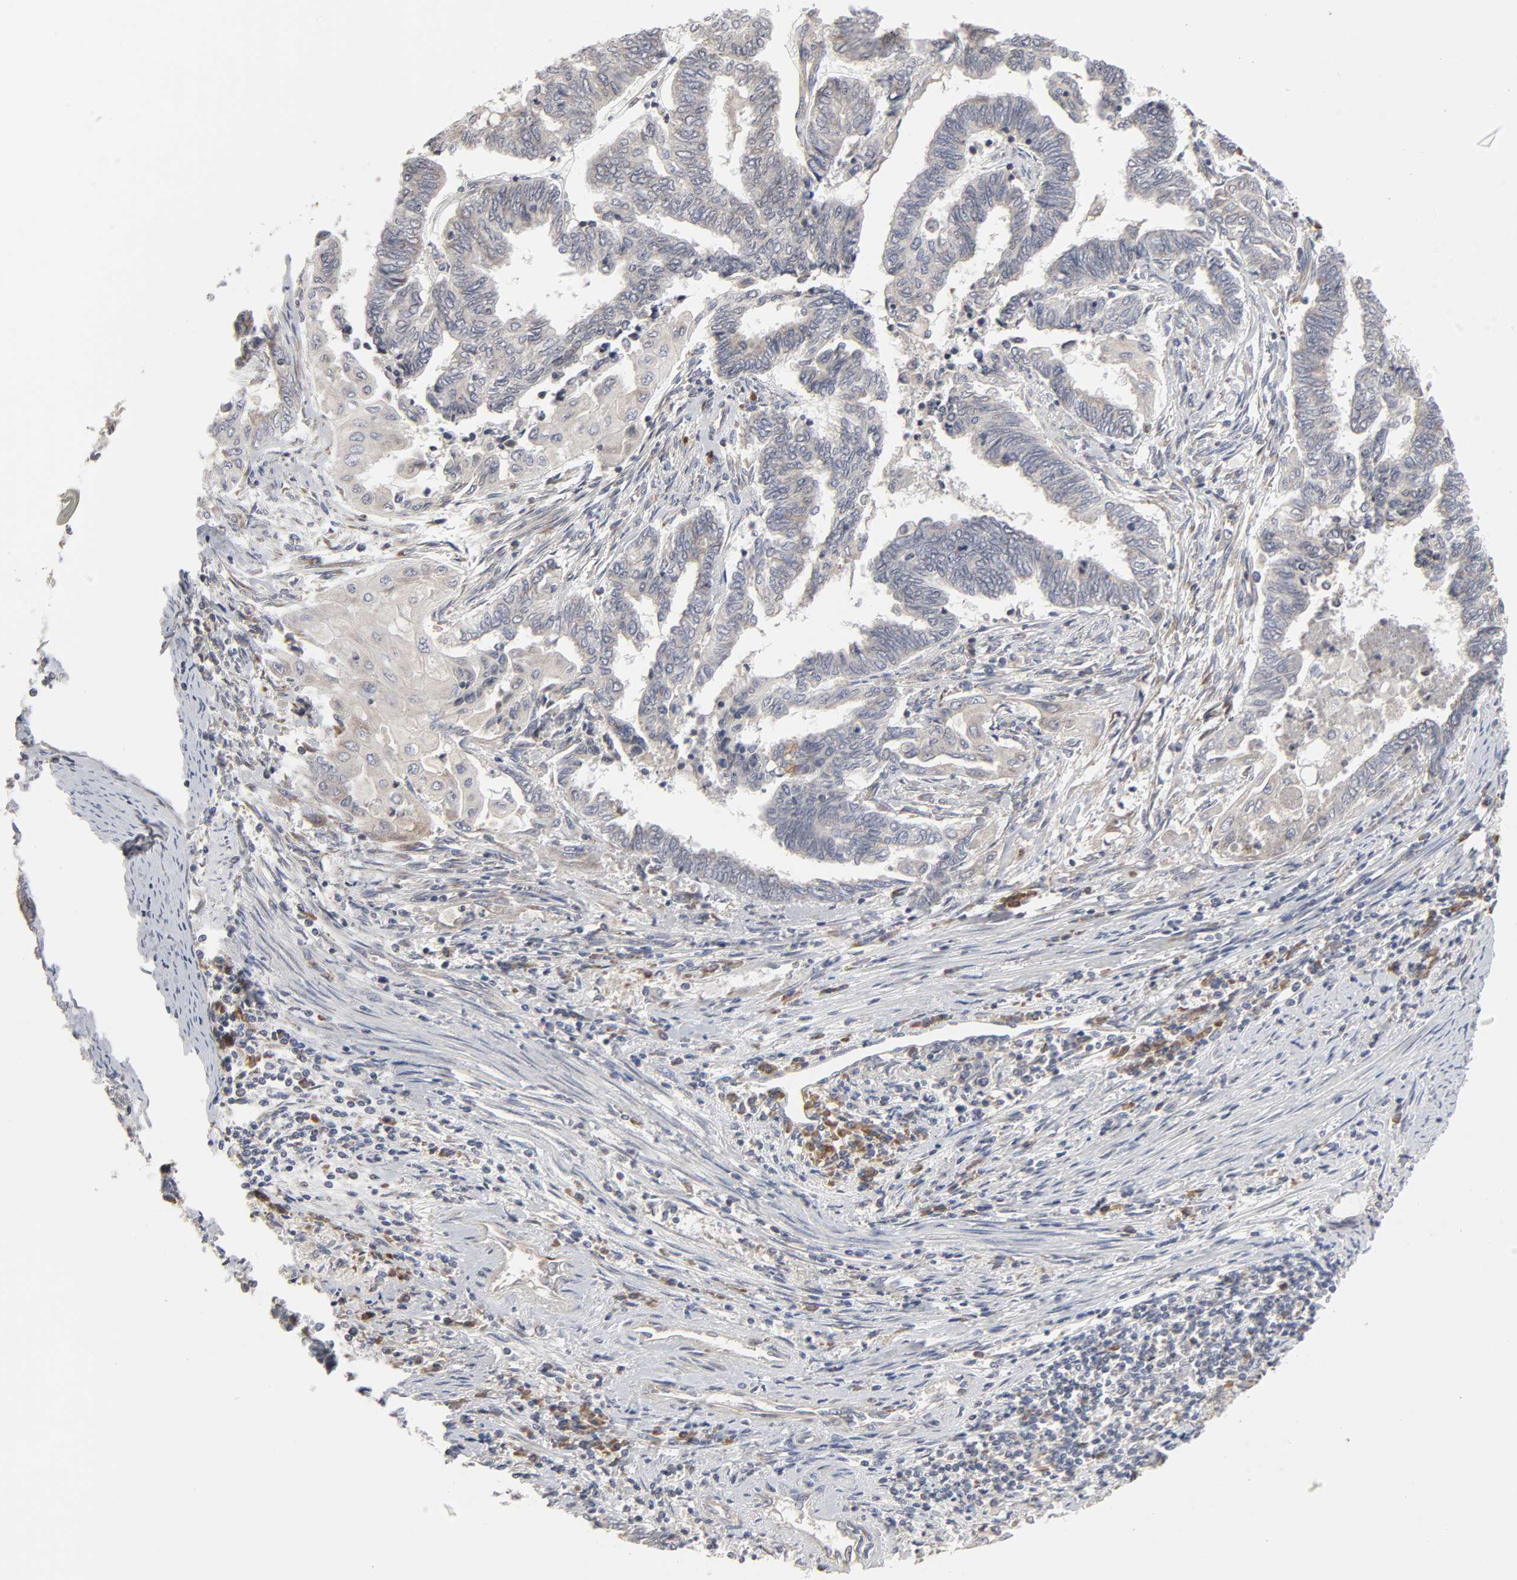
{"staining": {"intensity": "weak", "quantity": "25%-75%", "location": "cytoplasmic/membranous"}, "tissue": "endometrial cancer", "cell_type": "Tumor cells", "image_type": "cancer", "snomed": [{"axis": "morphology", "description": "Adenocarcinoma, NOS"}, {"axis": "topography", "description": "Uterus"}, {"axis": "topography", "description": "Endometrium"}], "caption": "Immunohistochemistry histopathology image of endometrial cancer (adenocarcinoma) stained for a protein (brown), which exhibits low levels of weak cytoplasmic/membranous positivity in approximately 25%-75% of tumor cells.", "gene": "IL4R", "patient": {"sex": "female", "age": 70}}